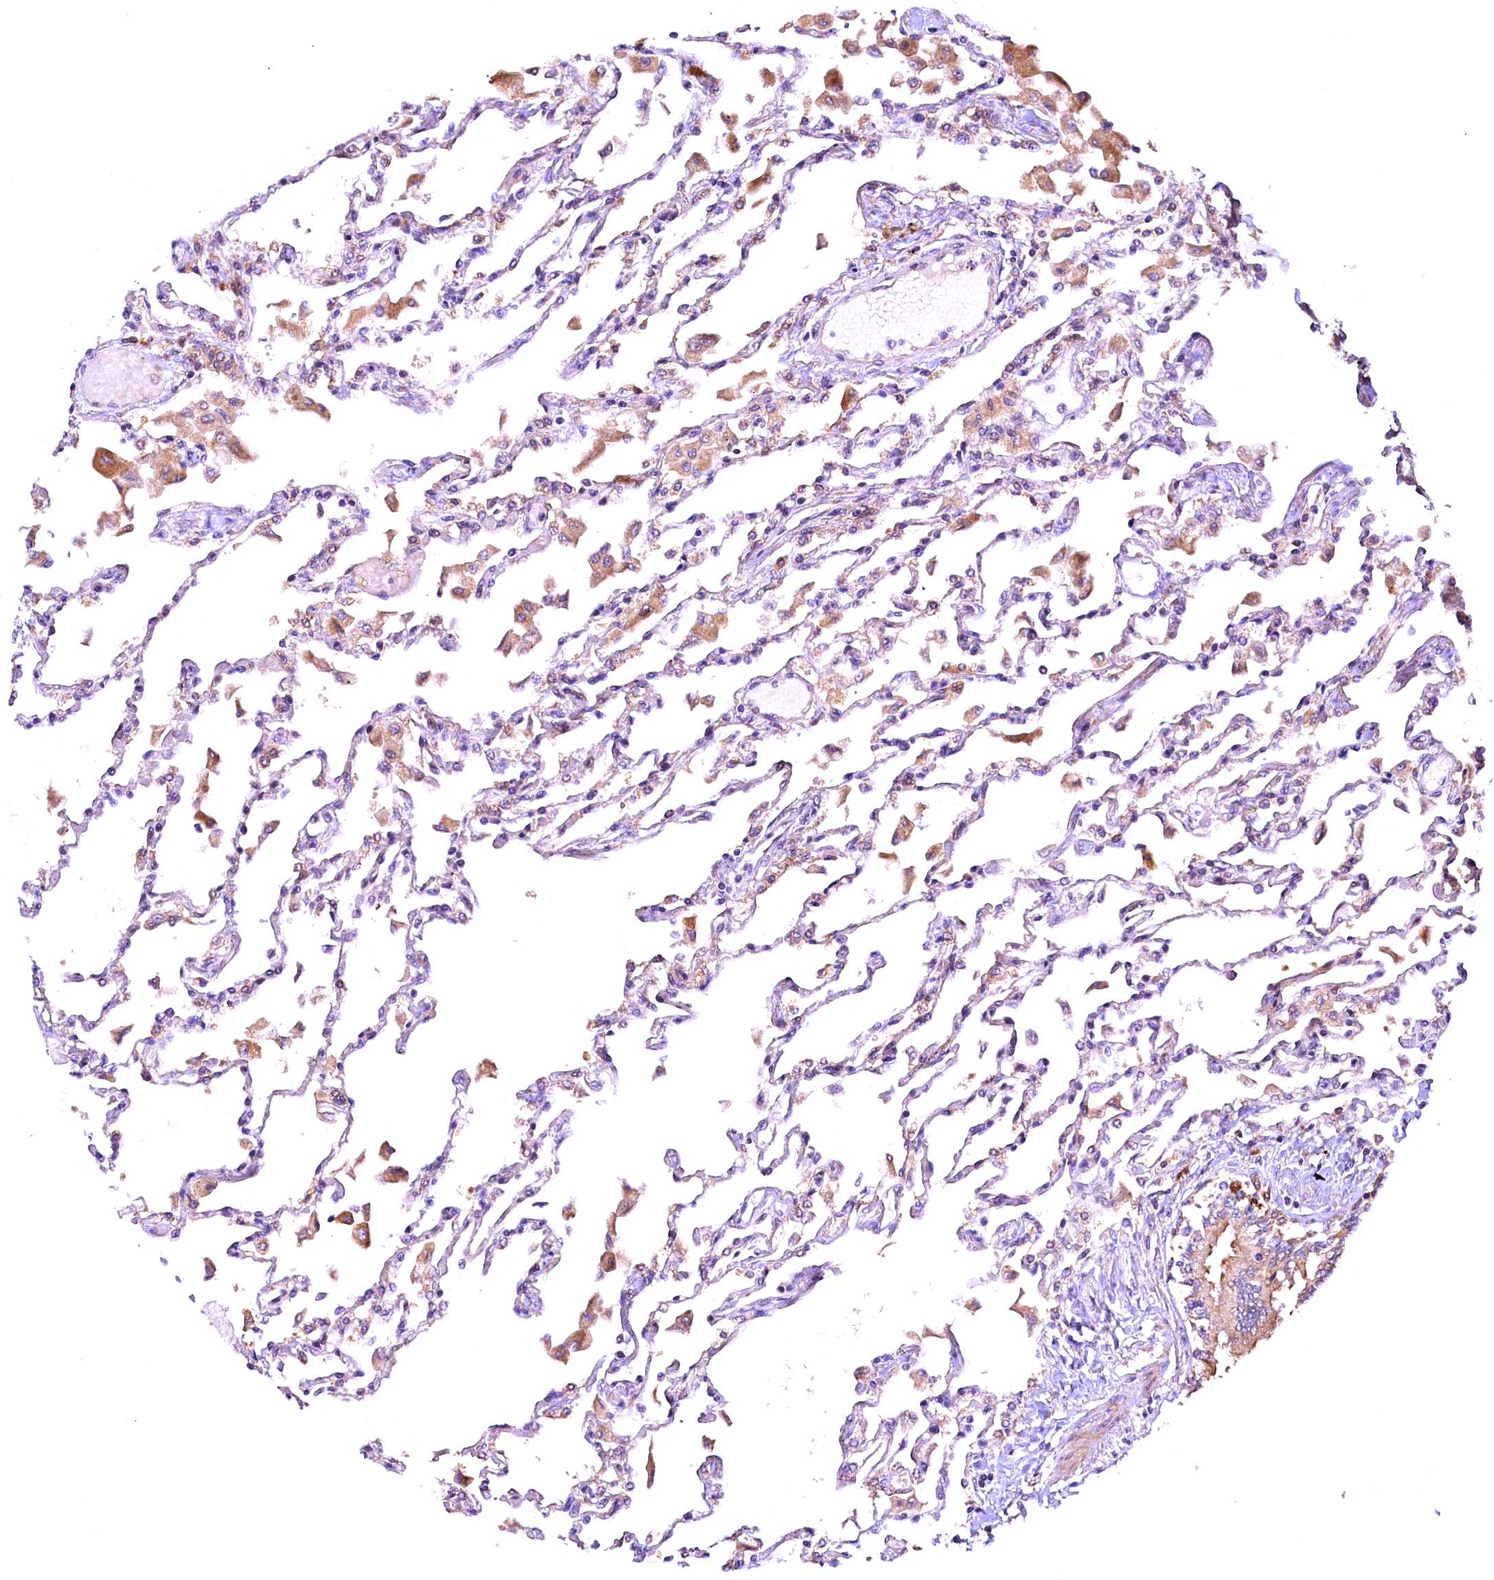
{"staining": {"intensity": "negative", "quantity": "none", "location": "none"}, "tissue": "lung", "cell_type": "Alveolar cells", "image_type": "normal", "snomed": [{"axis": "morphology", "description": "Normal tissue, NOS"}, {"axis": "topography", "description": "Bronchus"}, {"axis": "topography", "description": "Lung"}], "caption": "DAB immunohistochemical staining of unremarkable human lung shows no significant positivity in alveolar cells.", "gene": "RPUSD2", "patient": {"sex": "female", "age": 49}}